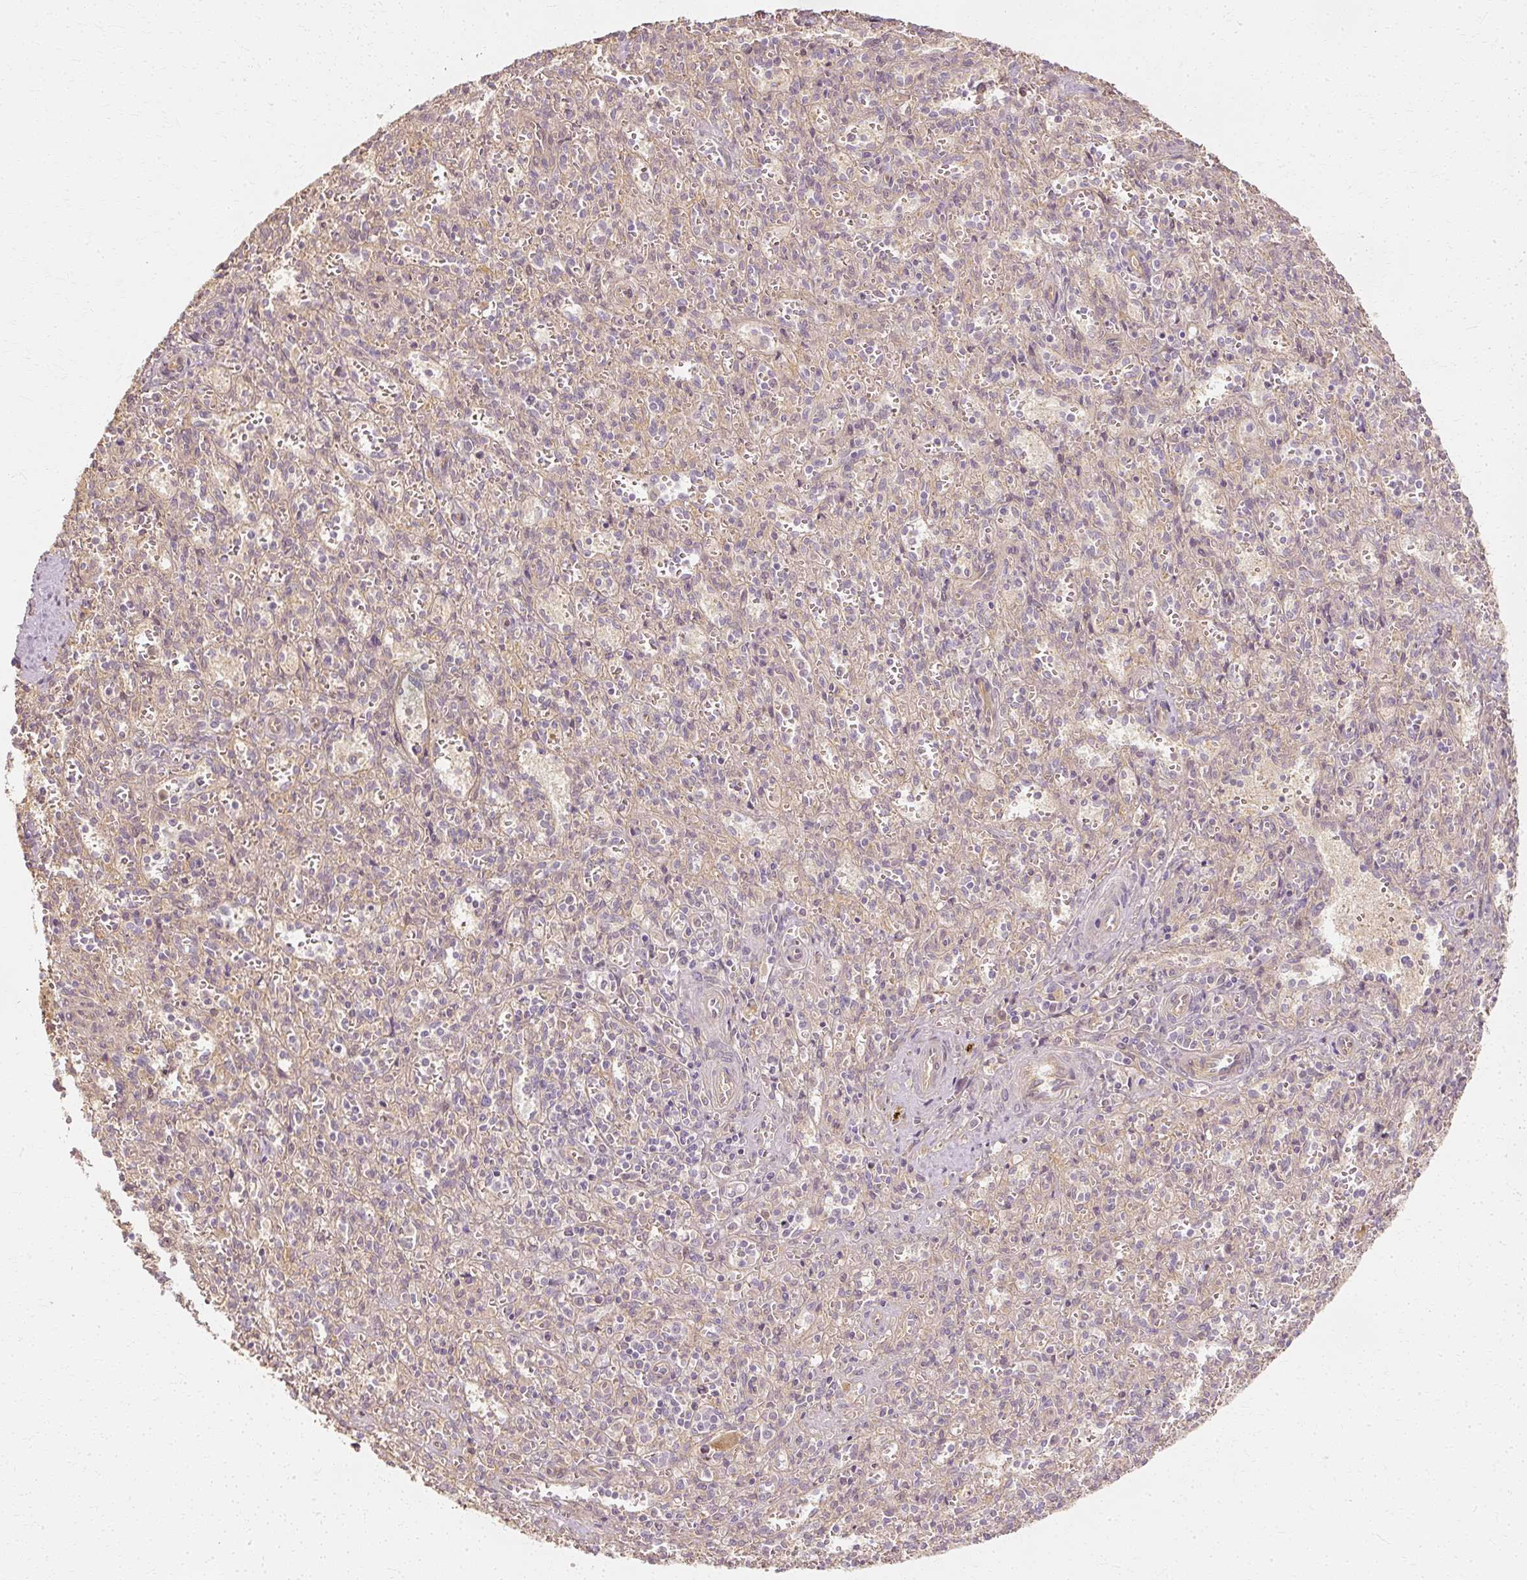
{"staining": {"intensity": "negative", "quantity": "none", "location": "none"}, "tissue": "spleen", "cell_type": "Cells in red pulp", "image_type": "normal", "snomed": [{"axis": "morphology", "description": "Normal tissue, NOS"}, {"axis": "topography", "description": "Spleen"}], "caption": "Micrograph shows no protein positivity in cells in red pulp of normal spleen.", "gene": "GNAQ", "patient": {"sex": "female", "age": 26}}